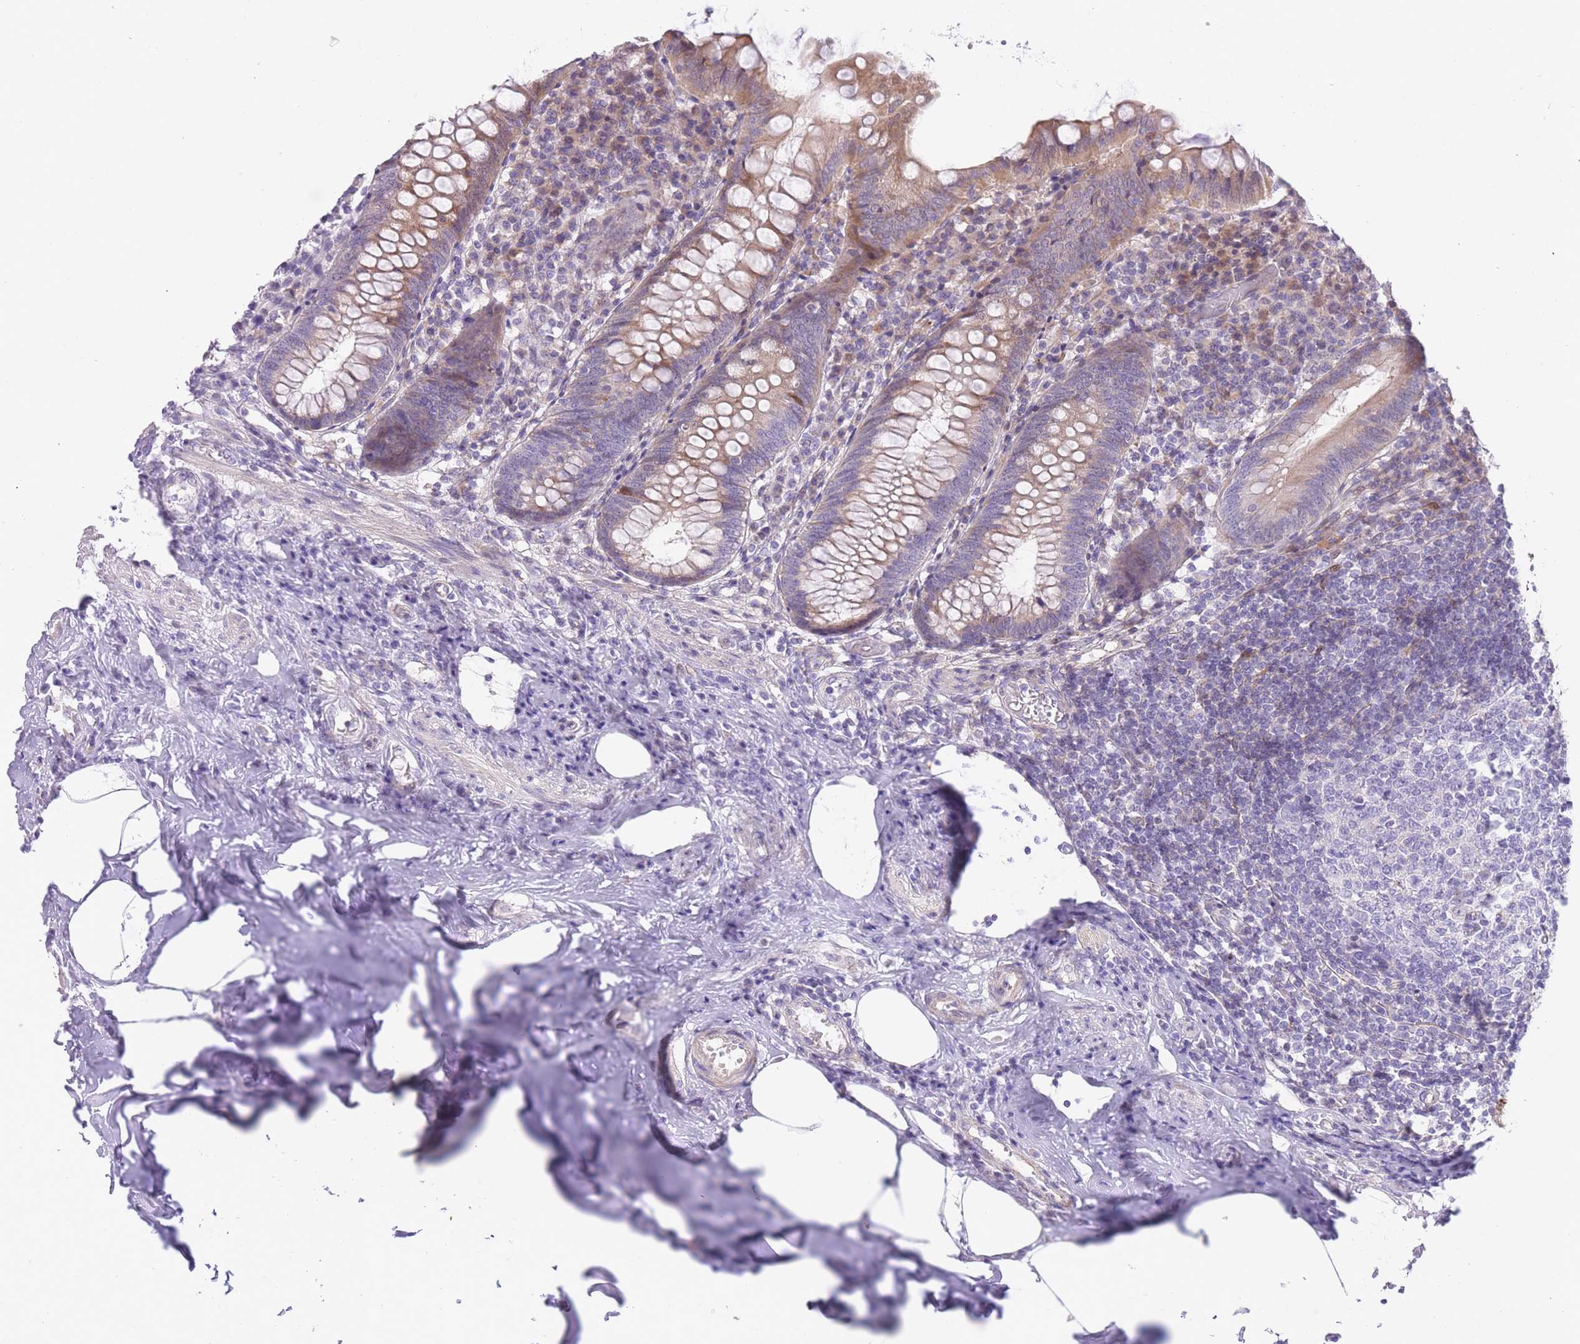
{"staining": {"intensity": "weak", "quantity": "<25%", "location": "cytoplasmic/membranous"}, "tissue": "appendix", "cell_type": "Glandular cells", "image_type": "normal", "snomed": [{"axis": "morphology", "description": "Normal tissue, NOS"}, {"axis": "topography", "description": "Appendix"}], "caption": "Glandular cells are negative for protein expression in benign human appendix.", "gene": "IMPG1", "patient": {"sex": "female", "age": 54}}